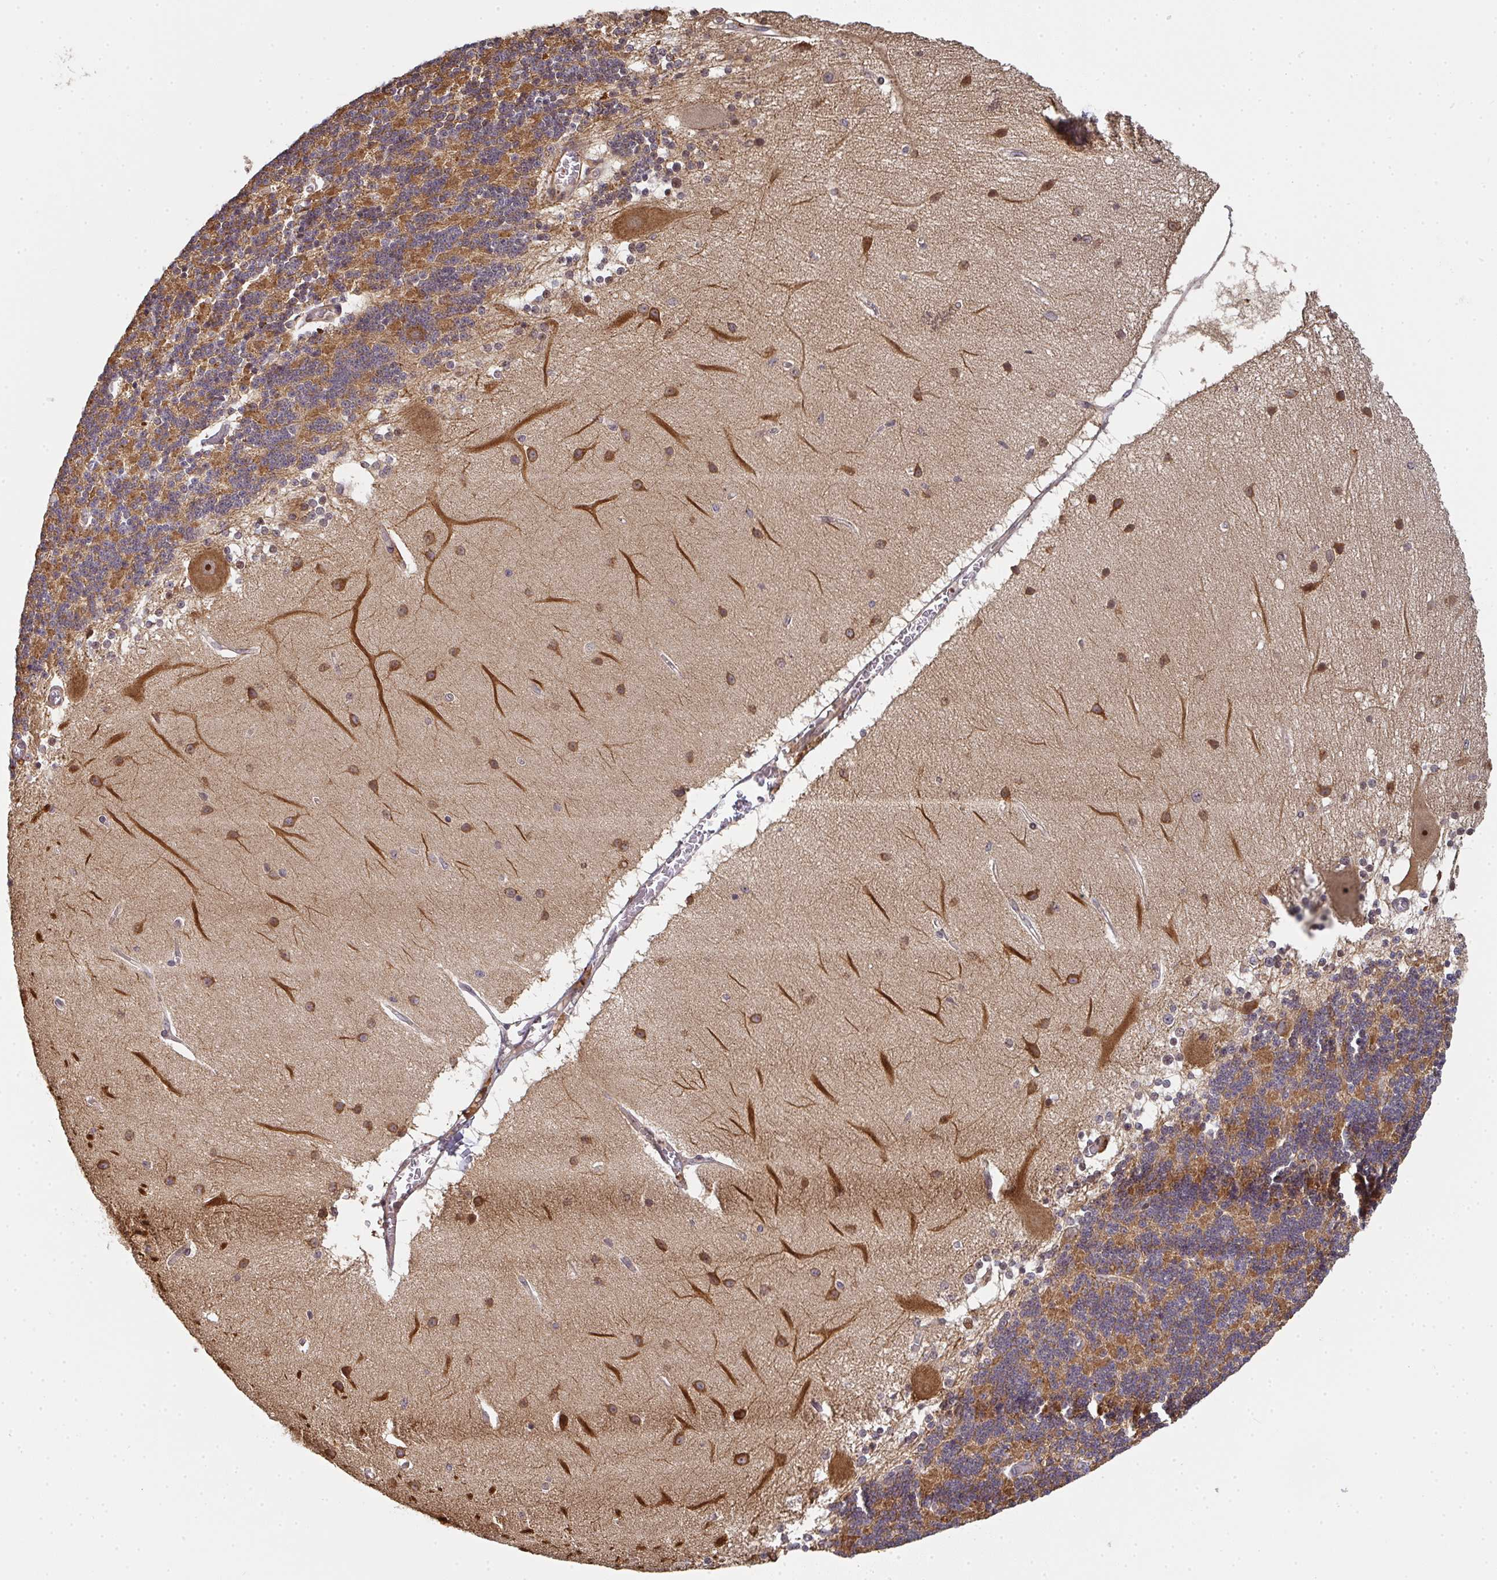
{"staining": {"intensity": "moderate", "quantity": "25%-75%", "location": "cytoplasmic/membranous"}, "tissue": "cerebellum", "cell_type": "Cells in granular layer", "image_type": "normal", "snomed": [{"axis": "morphology", "description": "Normal tissue, NOS"}, {"axis": "topography", "description": "Cerebellum"}], "caption": "Immunohistochemistry image of benign human cerebellum stained for a protein (brown), which demonstrates medium levels of moderate cytoplasmic/membranous expression in approximately 25%-75% of cells in granular layer.", "gene": "SIMC1", "patient": {"sex": "female", "age": 54}}